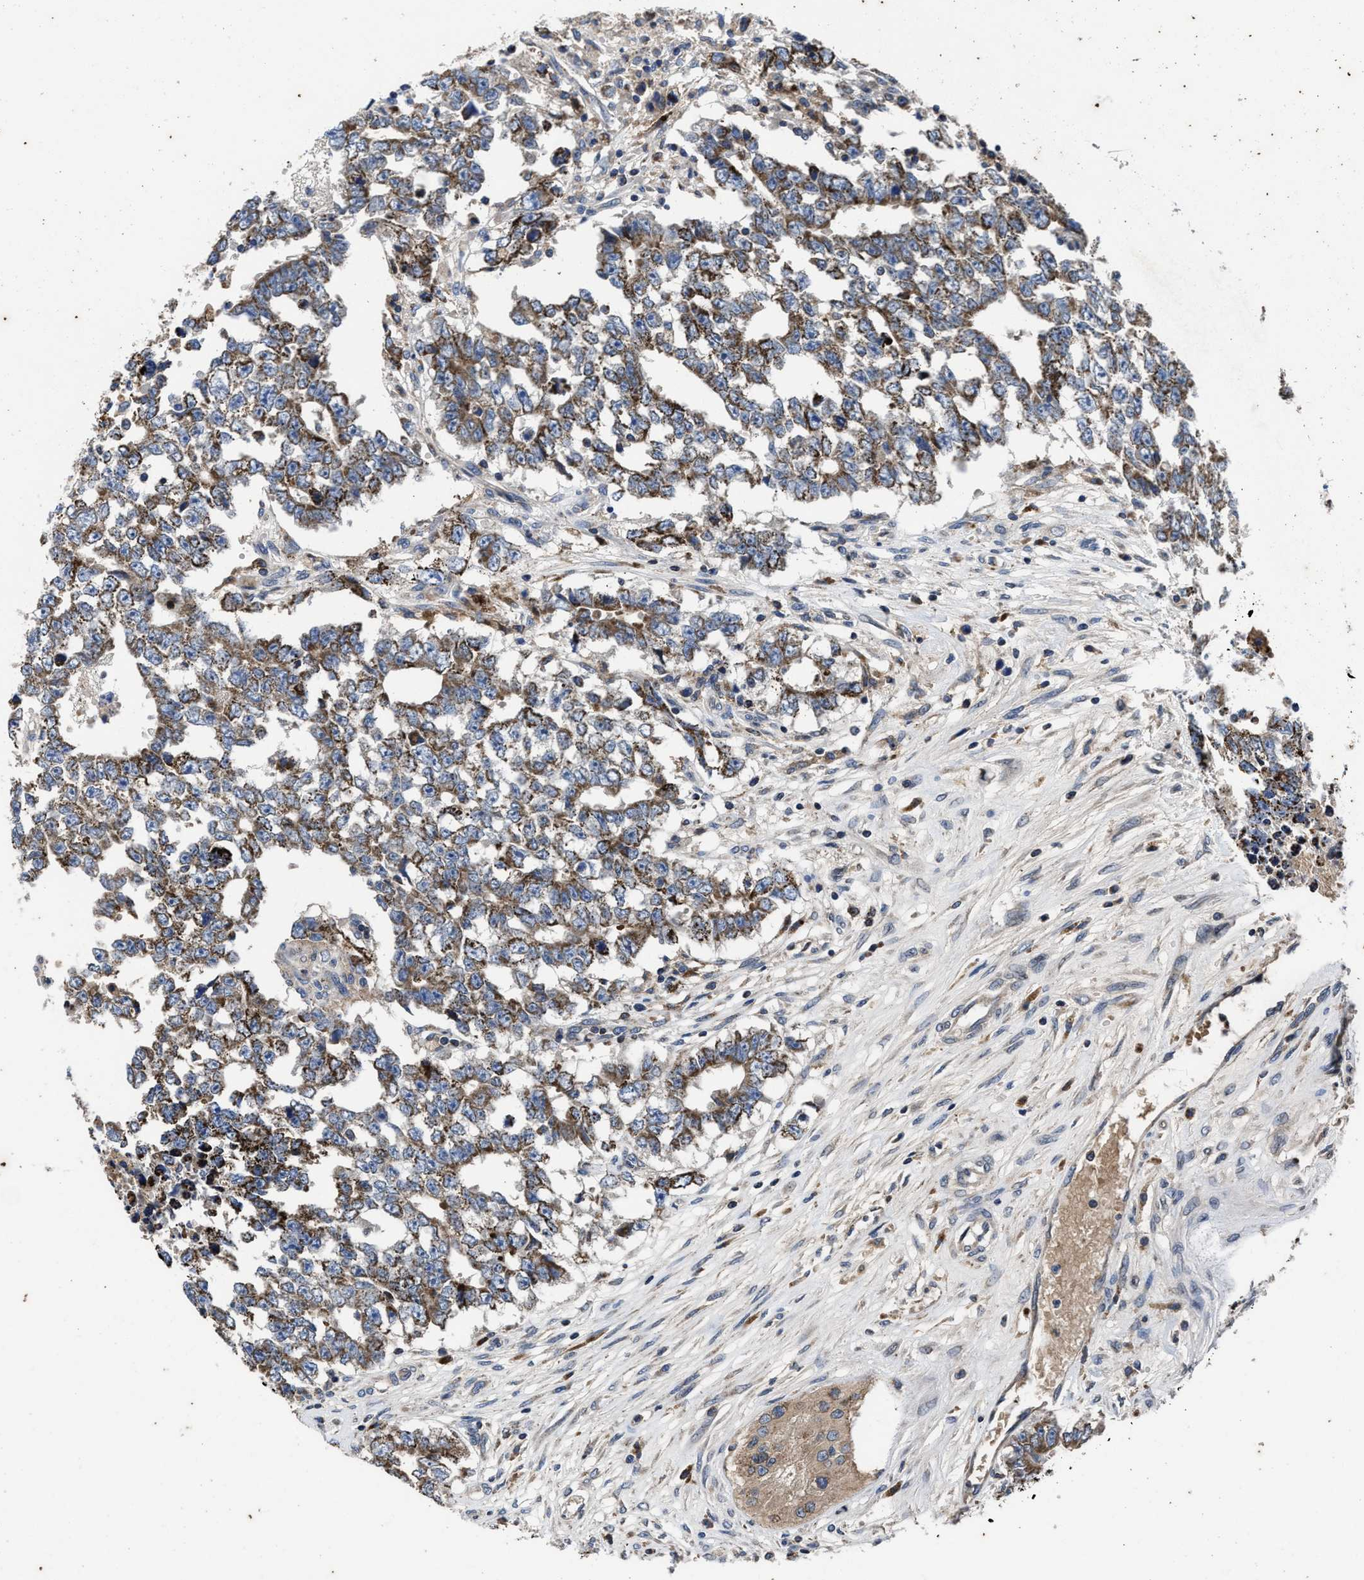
{"staining": {"intensity": "moderate", "quantity": ">75%", "location": "cytoplasmic/membranous"}, "tissue": "testis cancer", "cell_type": "Tumor cells", "image_type": "cancer", "snomed": [{"axis": "morphology", "description": "Carcinoma, Embryonal, NOS"}, {"axis": "topography", "description": "Testis"}], "caption": "IHC (DAB (3,3'-diaminobenzidine)) staining of human testis cancer demonstrates moderate cytoplasmic/membranous protein expression in about >75% of tumor cells. The protein is shown in brown color, while the nuclei are stained blue.", "gene": "CACNA1D", "patient": {"sex": "male", "age": 25}}